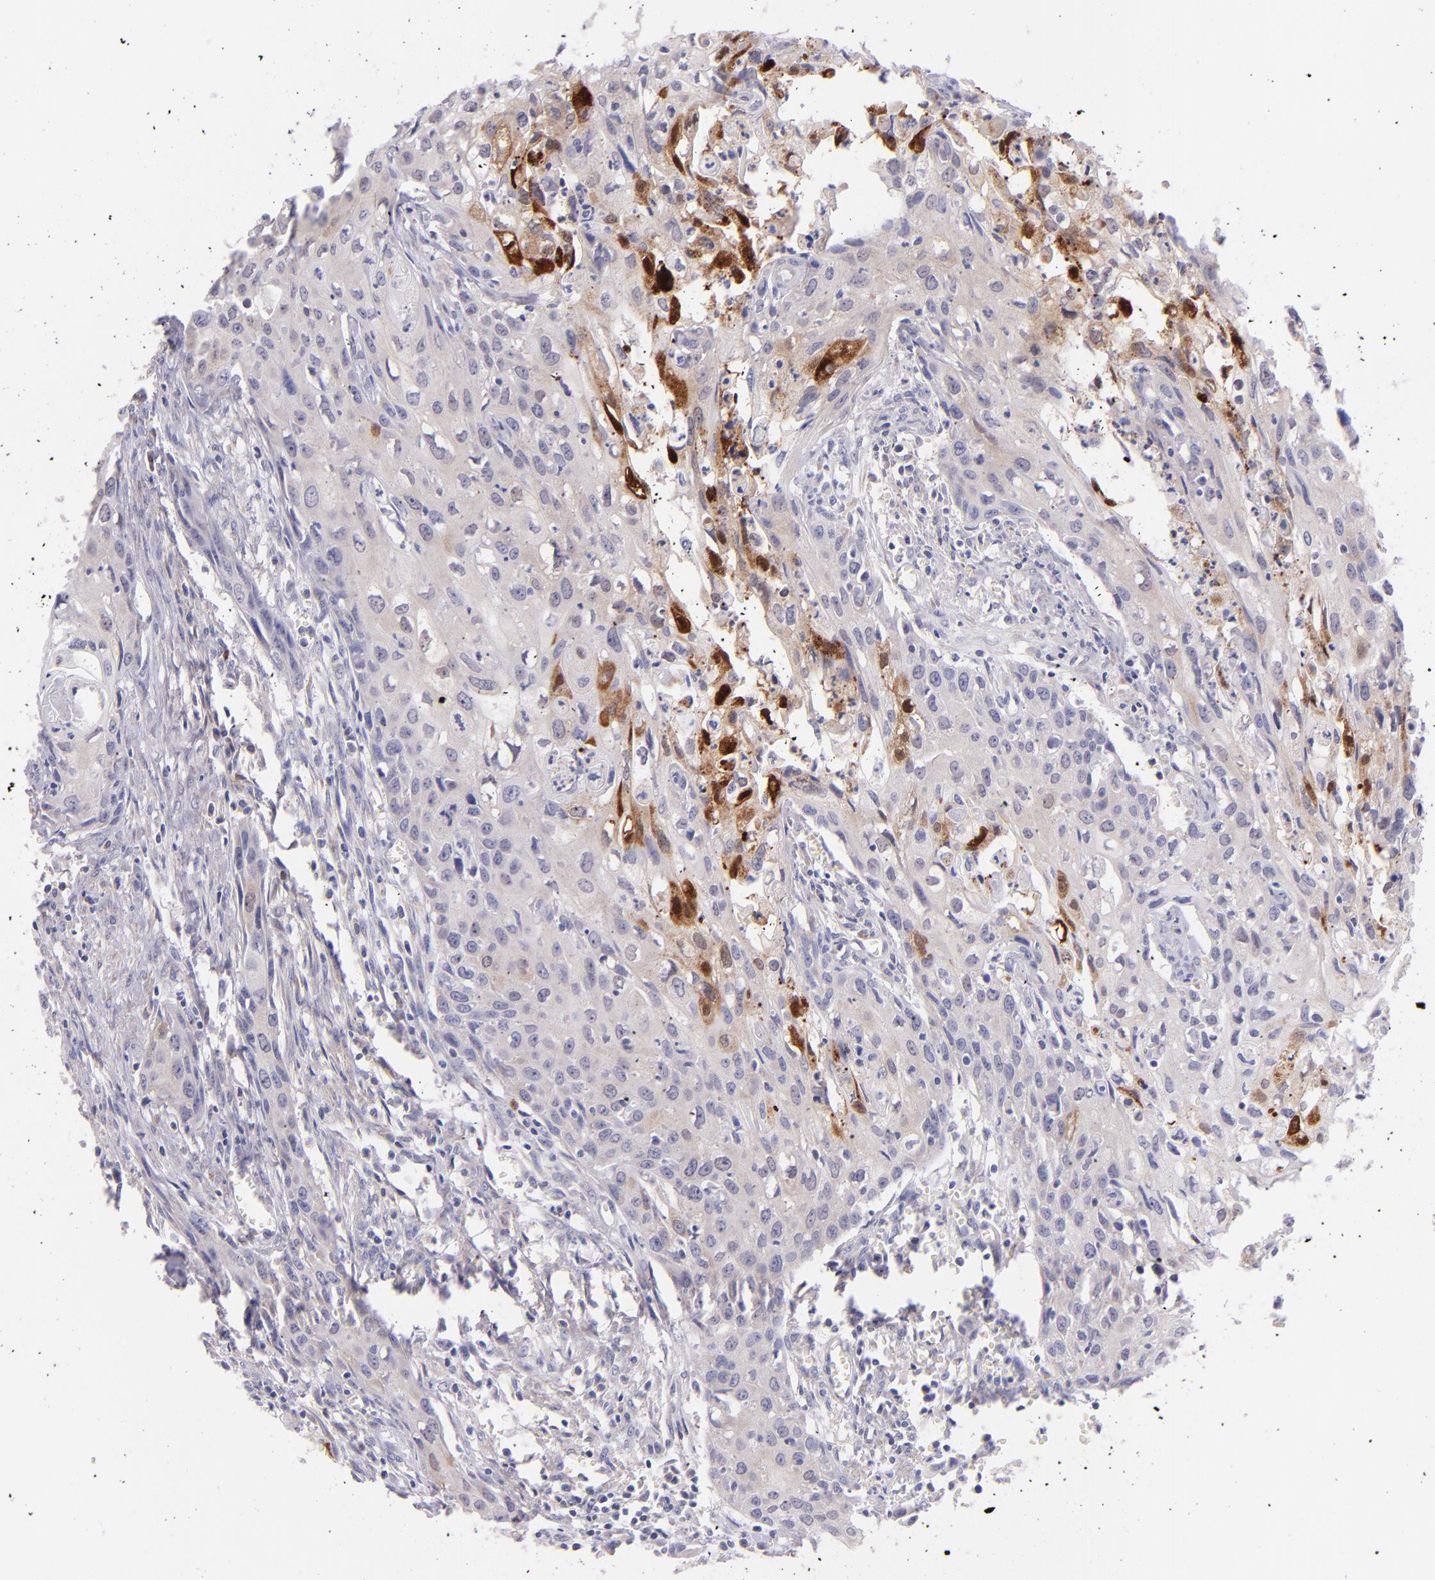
{"staining": {"intensity": "weak", "quantity": ">75%", "location": "cytoplasmic/membranous"}, "tissue": "urothelial cancer", "cell_type": "Tumor cells", "image_type": "cancer", "snomed": [{"axis": "morphology", "description": "Urothelial carcinoma, High grade"}, {"axis": "topography", "description": "Urinary bladder"}], "caption": "This micrograph reveals immunohistochemistry staining of urothelial cancer, with low weak cytoplasmic/membranous expression in approximately >75% of tumor cells.", "gene": "SH2D4A", "patient": {"sex": "male", "age": 54}}